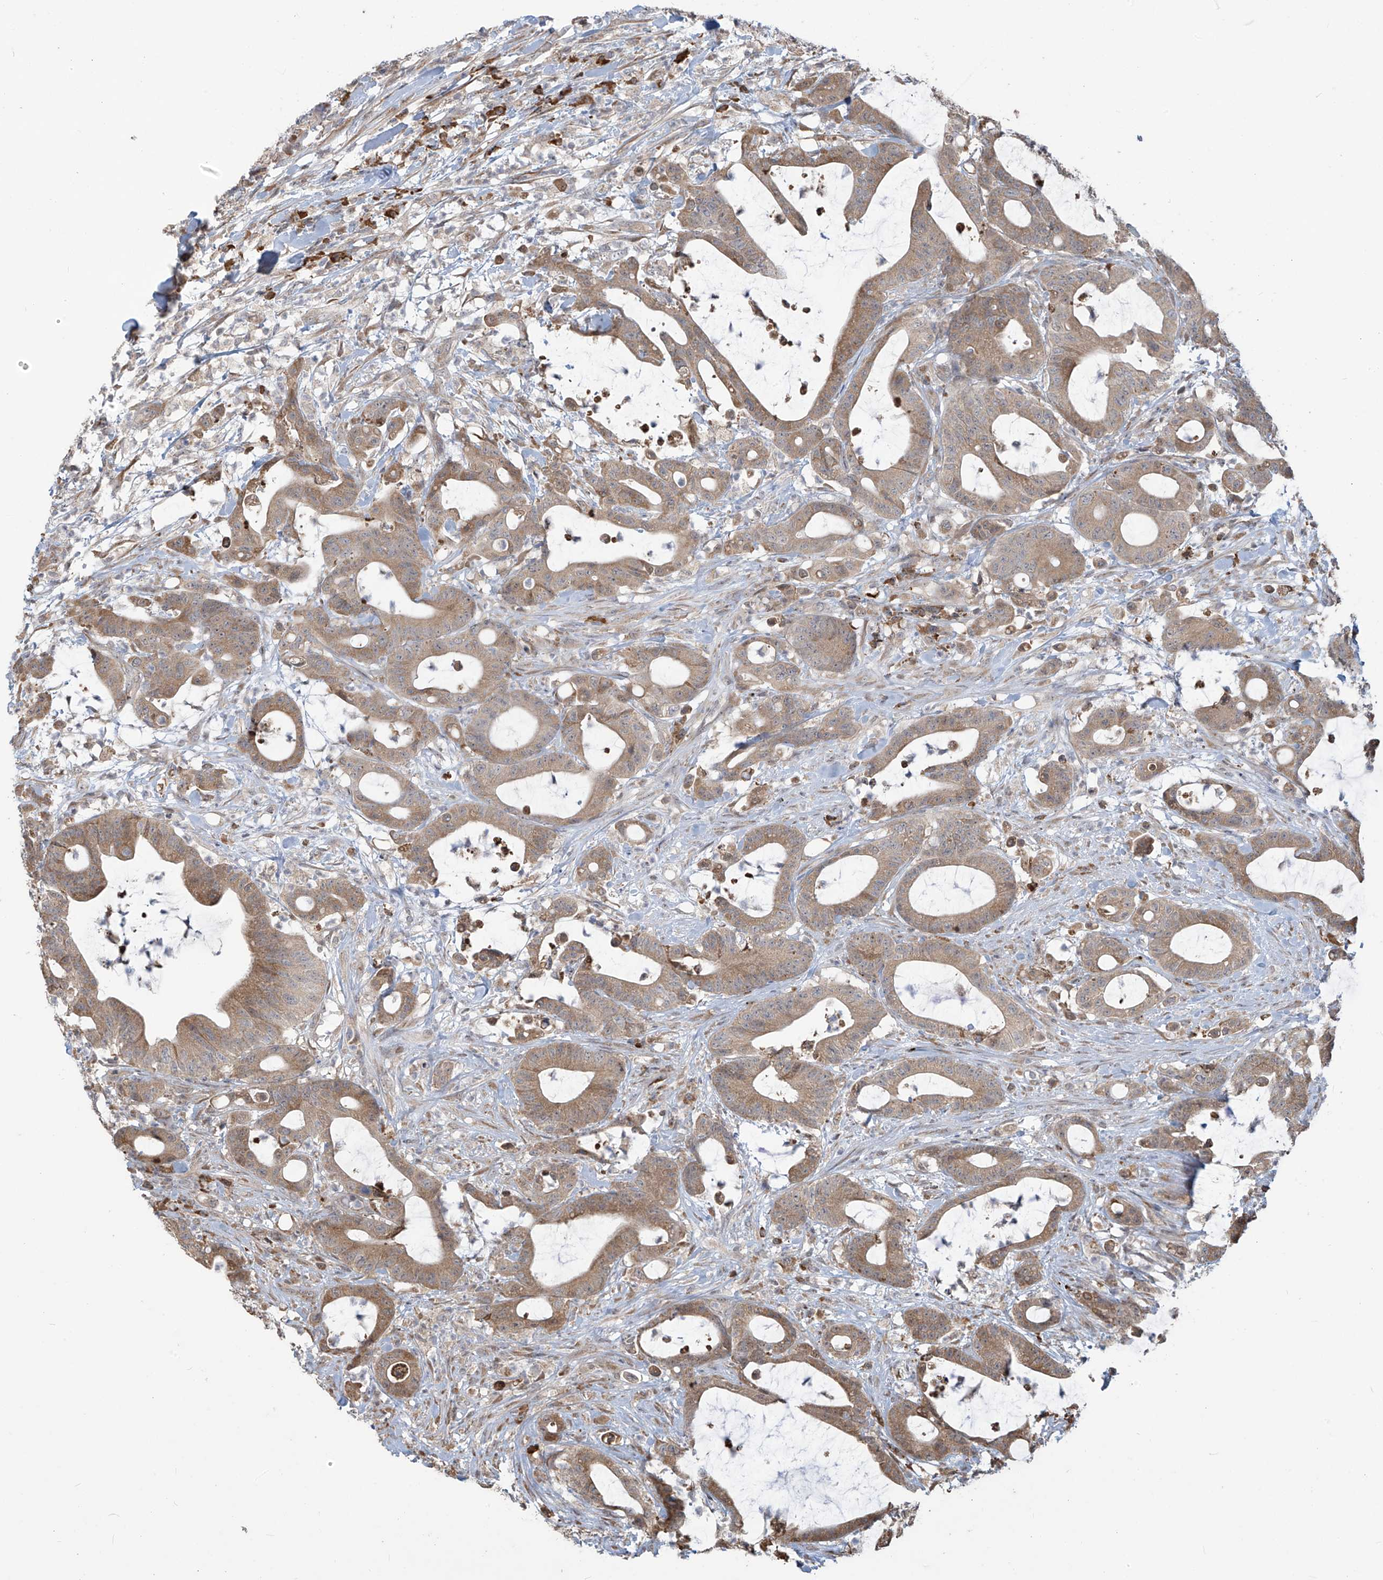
{"staining": {"intensity": "moderate", "quantity": ">75%", "location": "cytoplasmic/membranous"}, "tissue": "colorectal cancer", "cell_type": "Tumor cells", "image_type": "cancer", "snomed": [{"axis": "morphology", "description": "Adenocarcinoma, NOS"}, {"axis": "topography", "description": "Colon"}], "caption": "The micrograph reveals immunohistochemical staining of colorectal cancer (adenocarcinoma). There is moderate cytoplasmic/membranous positivity is seen in about >75% of tumor cells.", "gene": "PLEKHM3", "patient": {"sex": "female", "age": 84}}